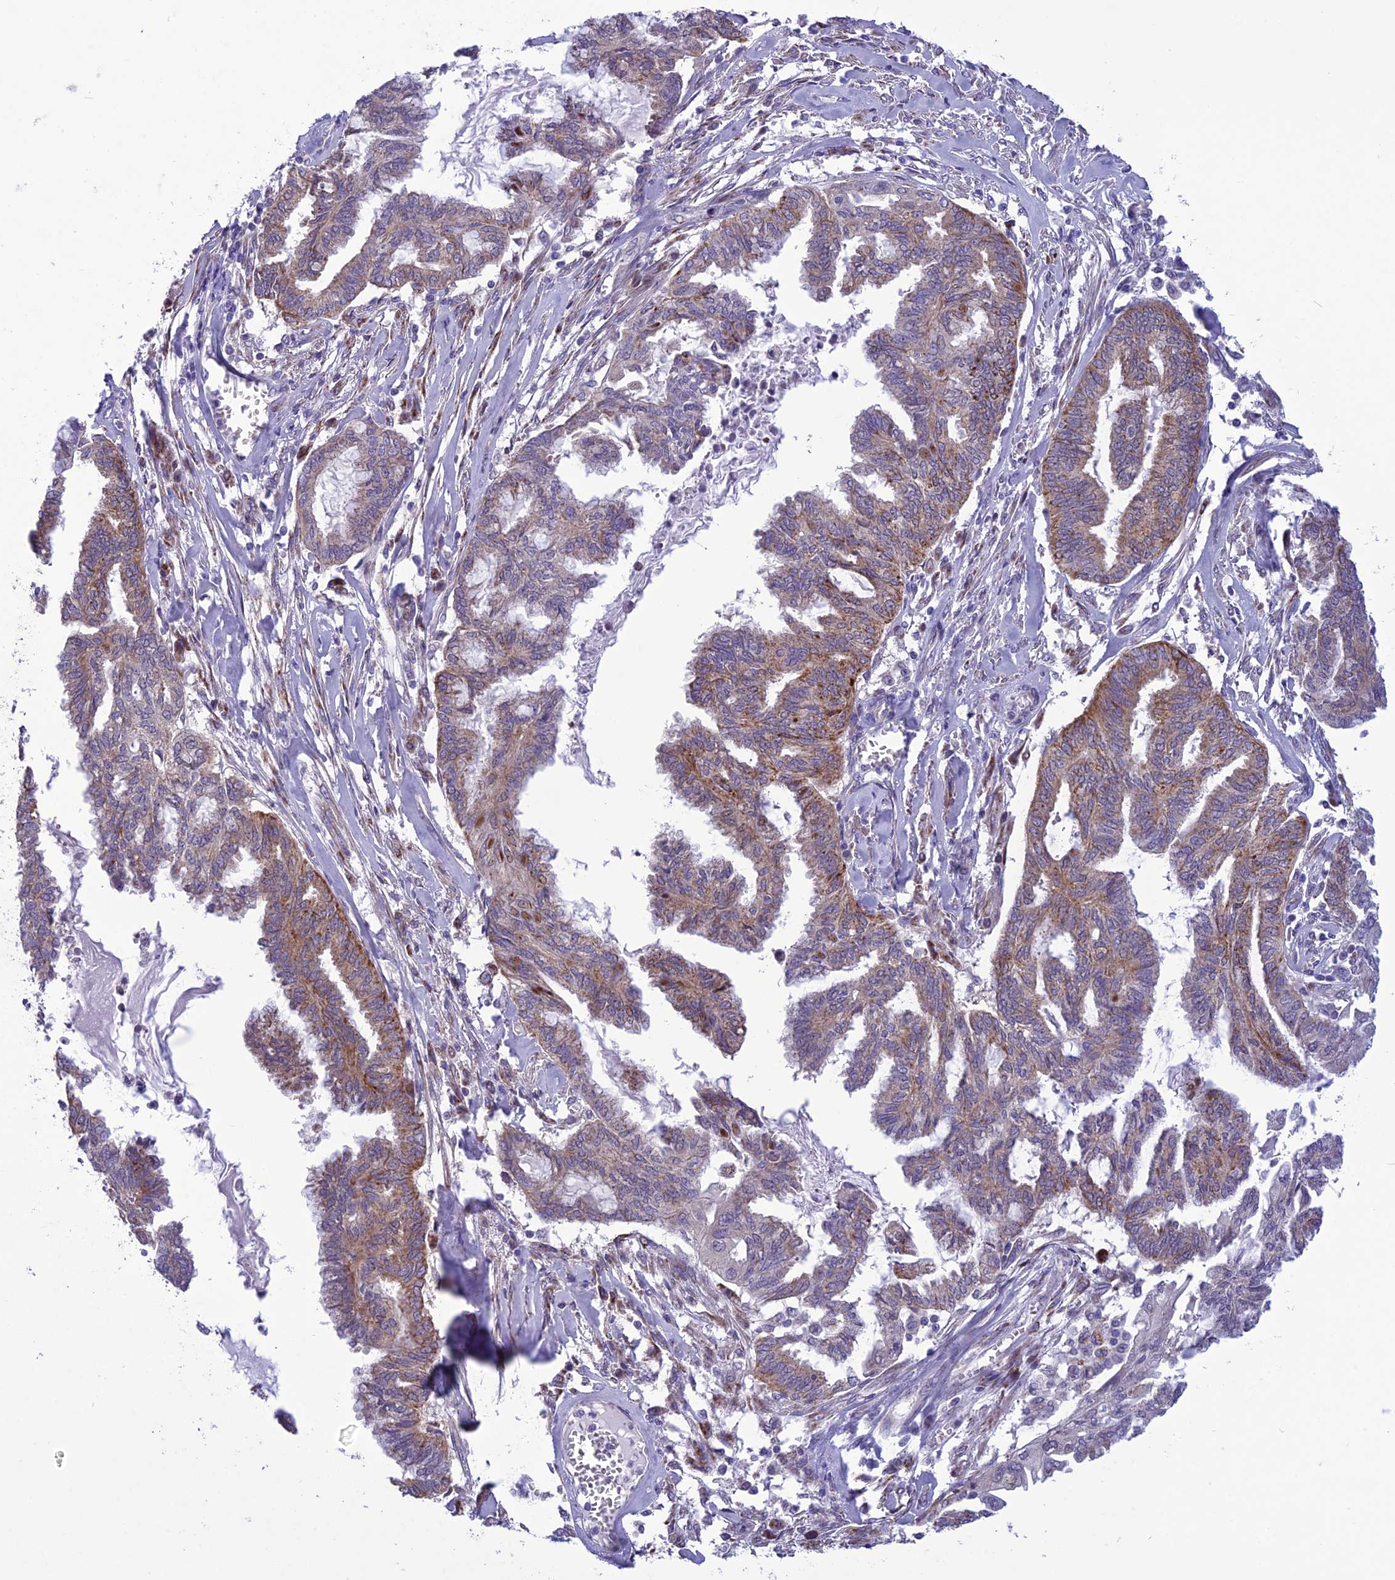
{"staining": {"intensity": "moderate", "quantity": "25%-75%", "location": "cytoplasmic/membranous"}, "tissue": "endometrial cancer", "cell_type": "Tumor cells", "image_type": "cancer", "snomed": [{"axis": "morphology", "description": "Adenocarcinoma, NOS"}, {"axis": "topography", "description": "Endometrium"}], "caption": "A medium amount of moderate cytoplasmic/membranous staining is identified in approximately 25%-75% of tumor cells in endometrial cancer tissue. Ihc stains the protein in brown and the nuclei are stained blue.", "gene": "PSMF1", "patient": {"sex": "female", "age": 86}}